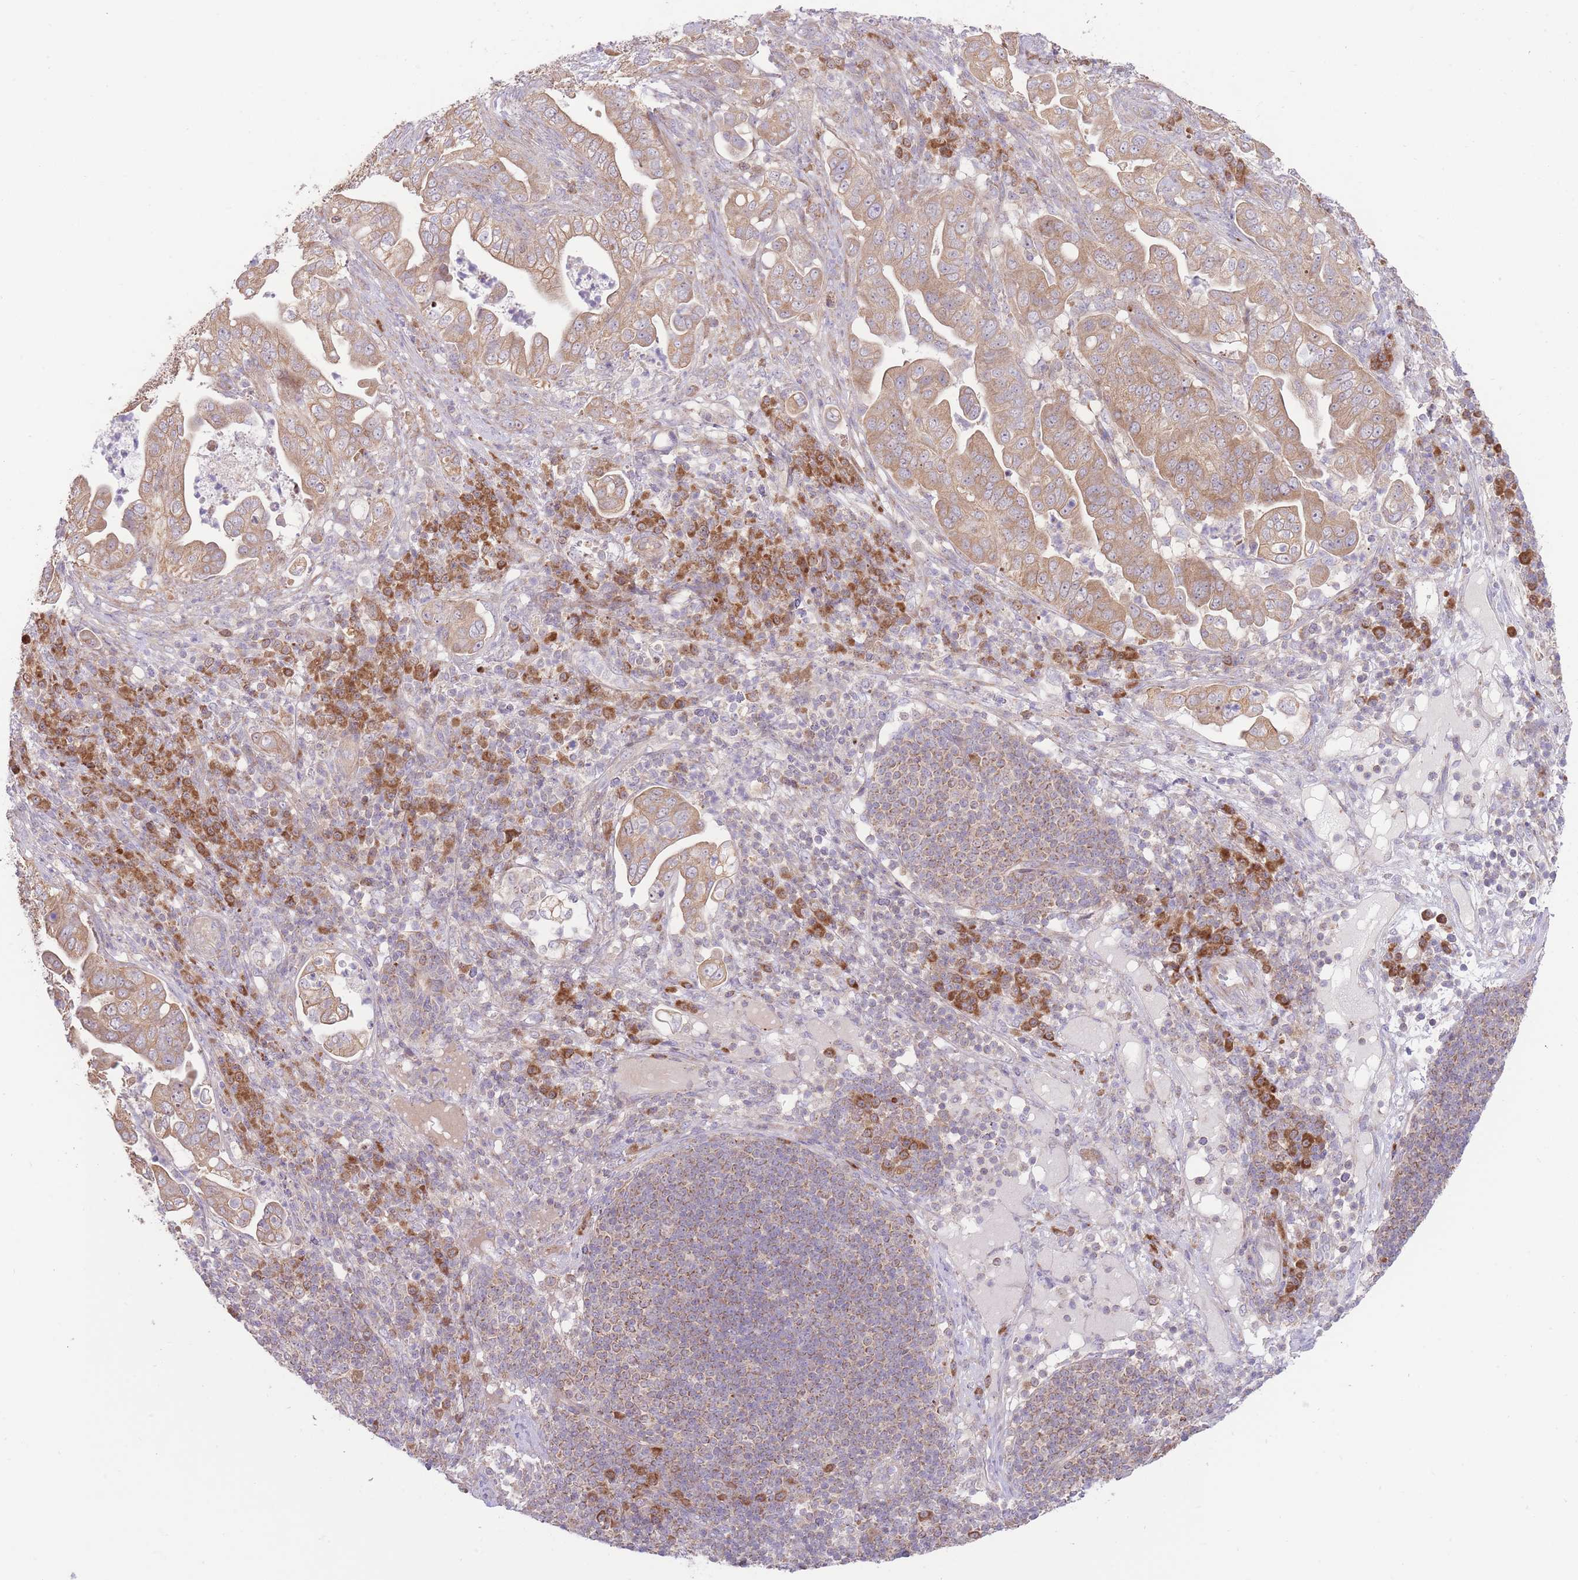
{"staining": {"intensity": "moderate", "quantity": ">75%", "location": "cytoplasmic/membranous"}, "tissue": "pancreatic cancer", "cell_type": "Tumor cells", "image_type": "cancer", "snomed": [{"axis": "morphology", "description": "Adenocarcinoma, NOS"}, {"axis": "topography", "description": "Pancreas"}], "caption": "Protein positivity by IHC shows moderate cytoplasmic/membranous staining in about >75% of tumor cells in pancreatic cancer.", "gene": "BOLA2B", "patient": {"sex": "female", "age": 63}}